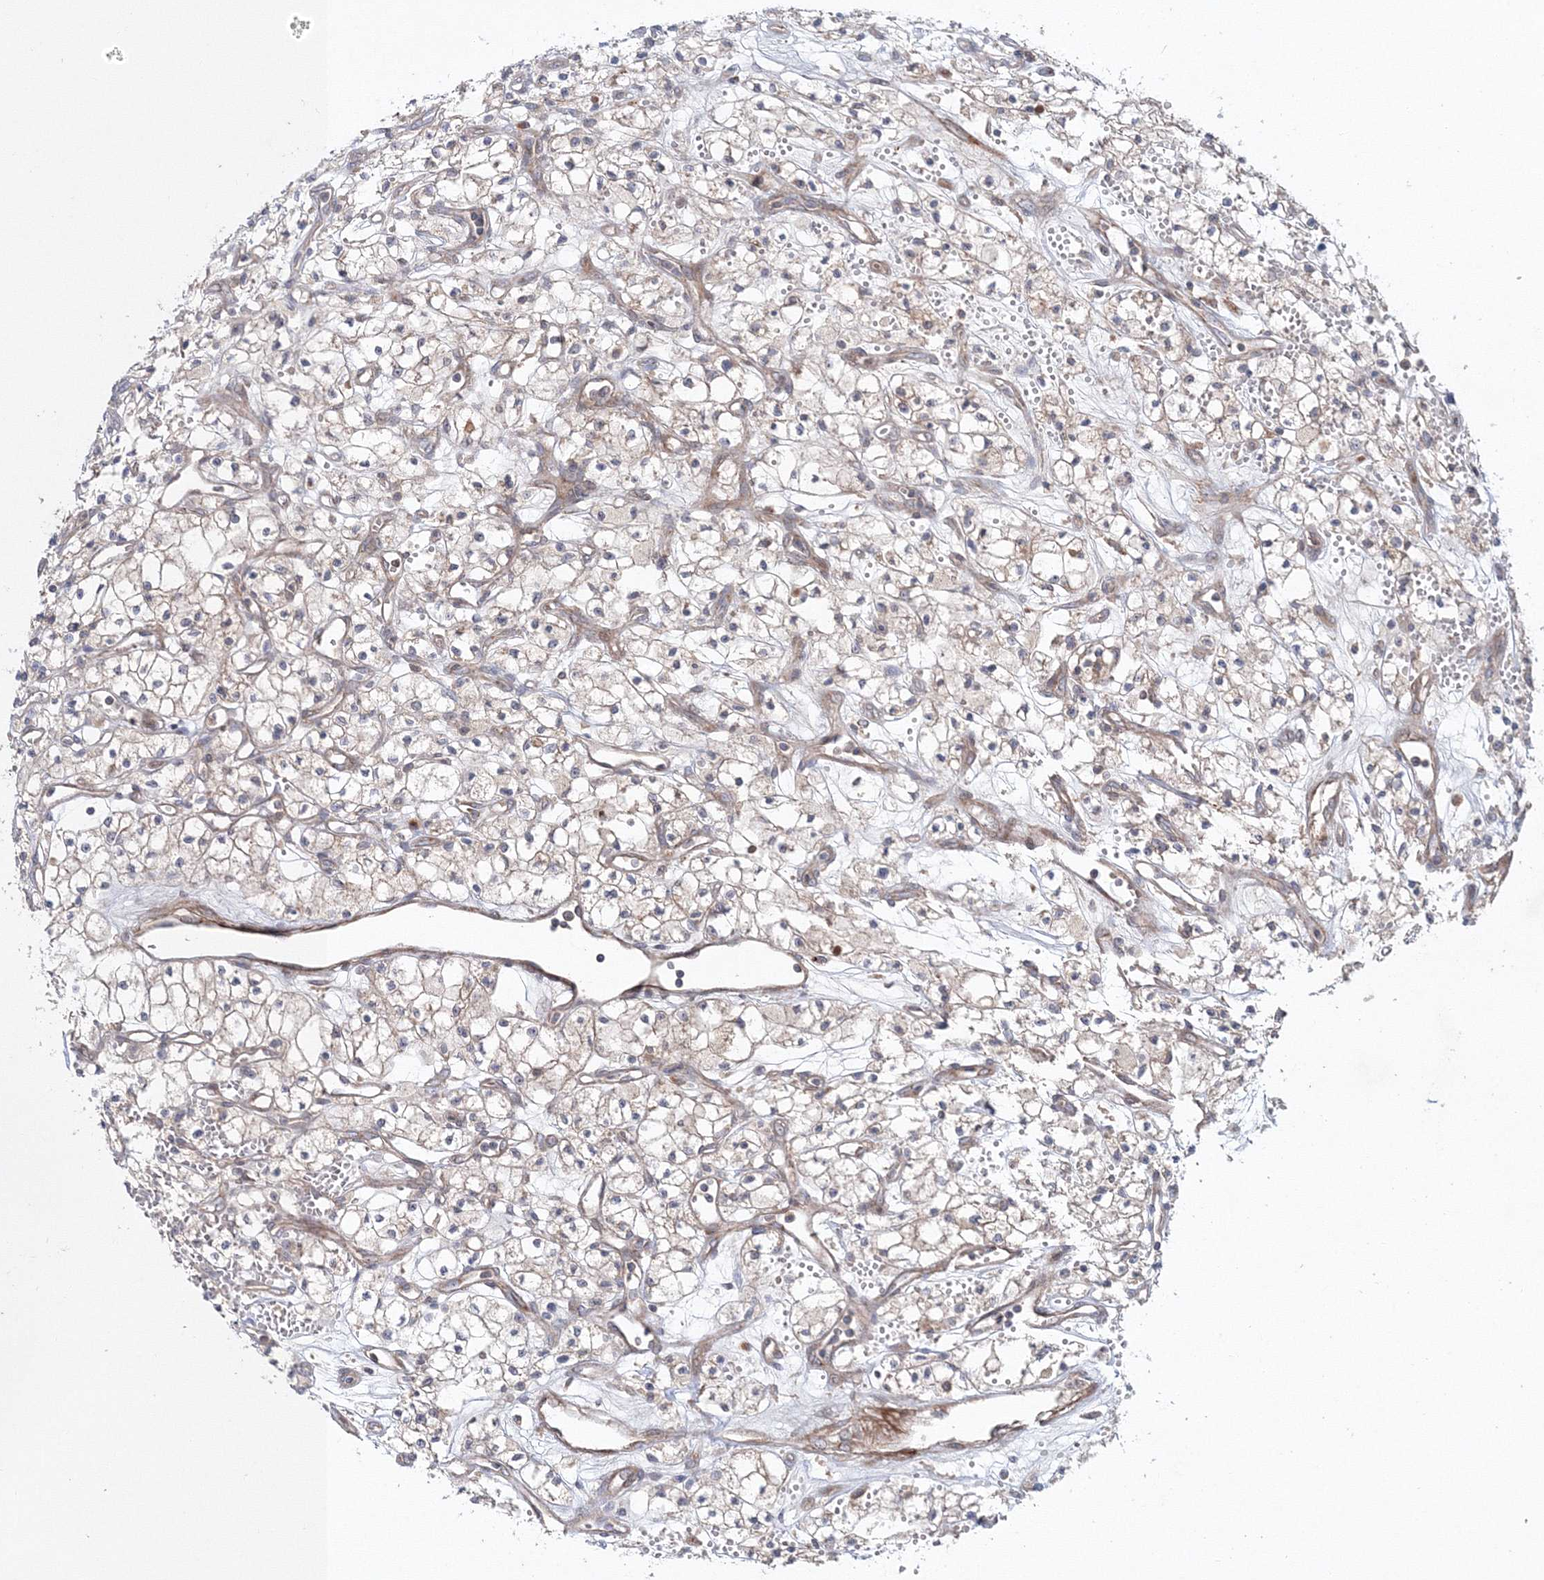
{"staining": {"intensity": "negative", "quantity": "none", "location": "none"}, "tissue": "renal cancer", "cell_type": "Tumor cells", "image_type": "cancer", "snomed": [{"axis": "morphology", "description": "Adenocarcinoma, NOS"}, {"axis": "topography", "description": "Kidney"}], "caption": "Adenocarcinoma (renal) stained for a protein using immunohistochemistry displays no expression tumor cells.", "gene": "NOA1", "patient": {"sex": "male", "age": 59}}